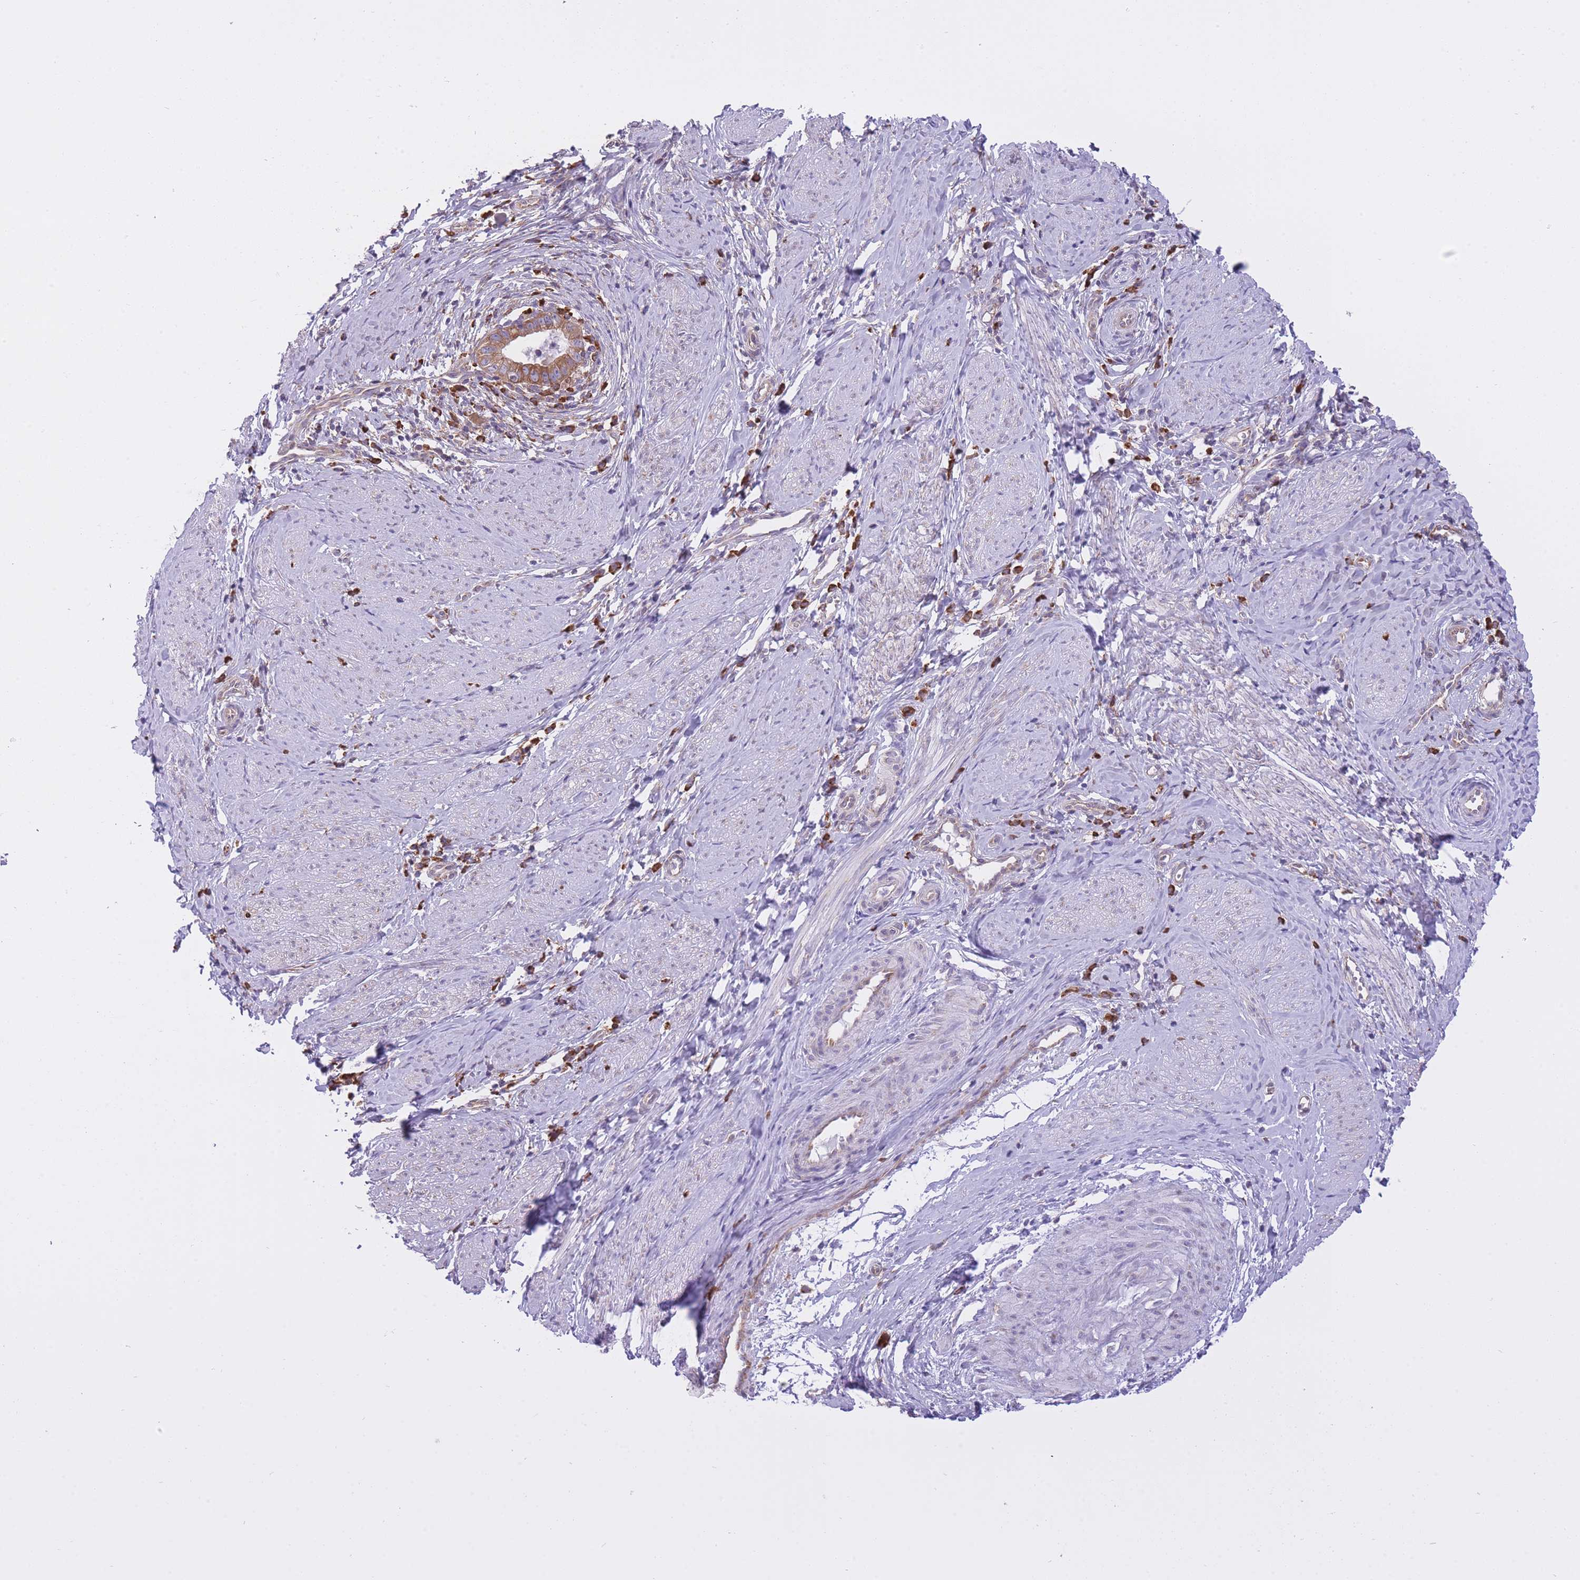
{"staining": {"intensity": "moderate", "quantity": ">75%", "location": "cytoplasmic/membranous"}, "tissue": "cervical cancer", "cell_type": "Tumor cells", "image_type": "cancer", "snomed": [{"axis": "morphology", "description": "Adenocarcinoma, NOS"}, {"axis": "topography", "description": "Cervix"}], "caption": "This histopathology image exhibits cervical adenocarcinoma stained with immunohistochemistry (IHC) to label a protein in brown. The cytoplasmic/membranous of tumor cells show moderate positivity for the protein. Nuclei are counter-stained blue.", "gene": "ZNF501", "patient": {"sex": "female", "age": 36}}